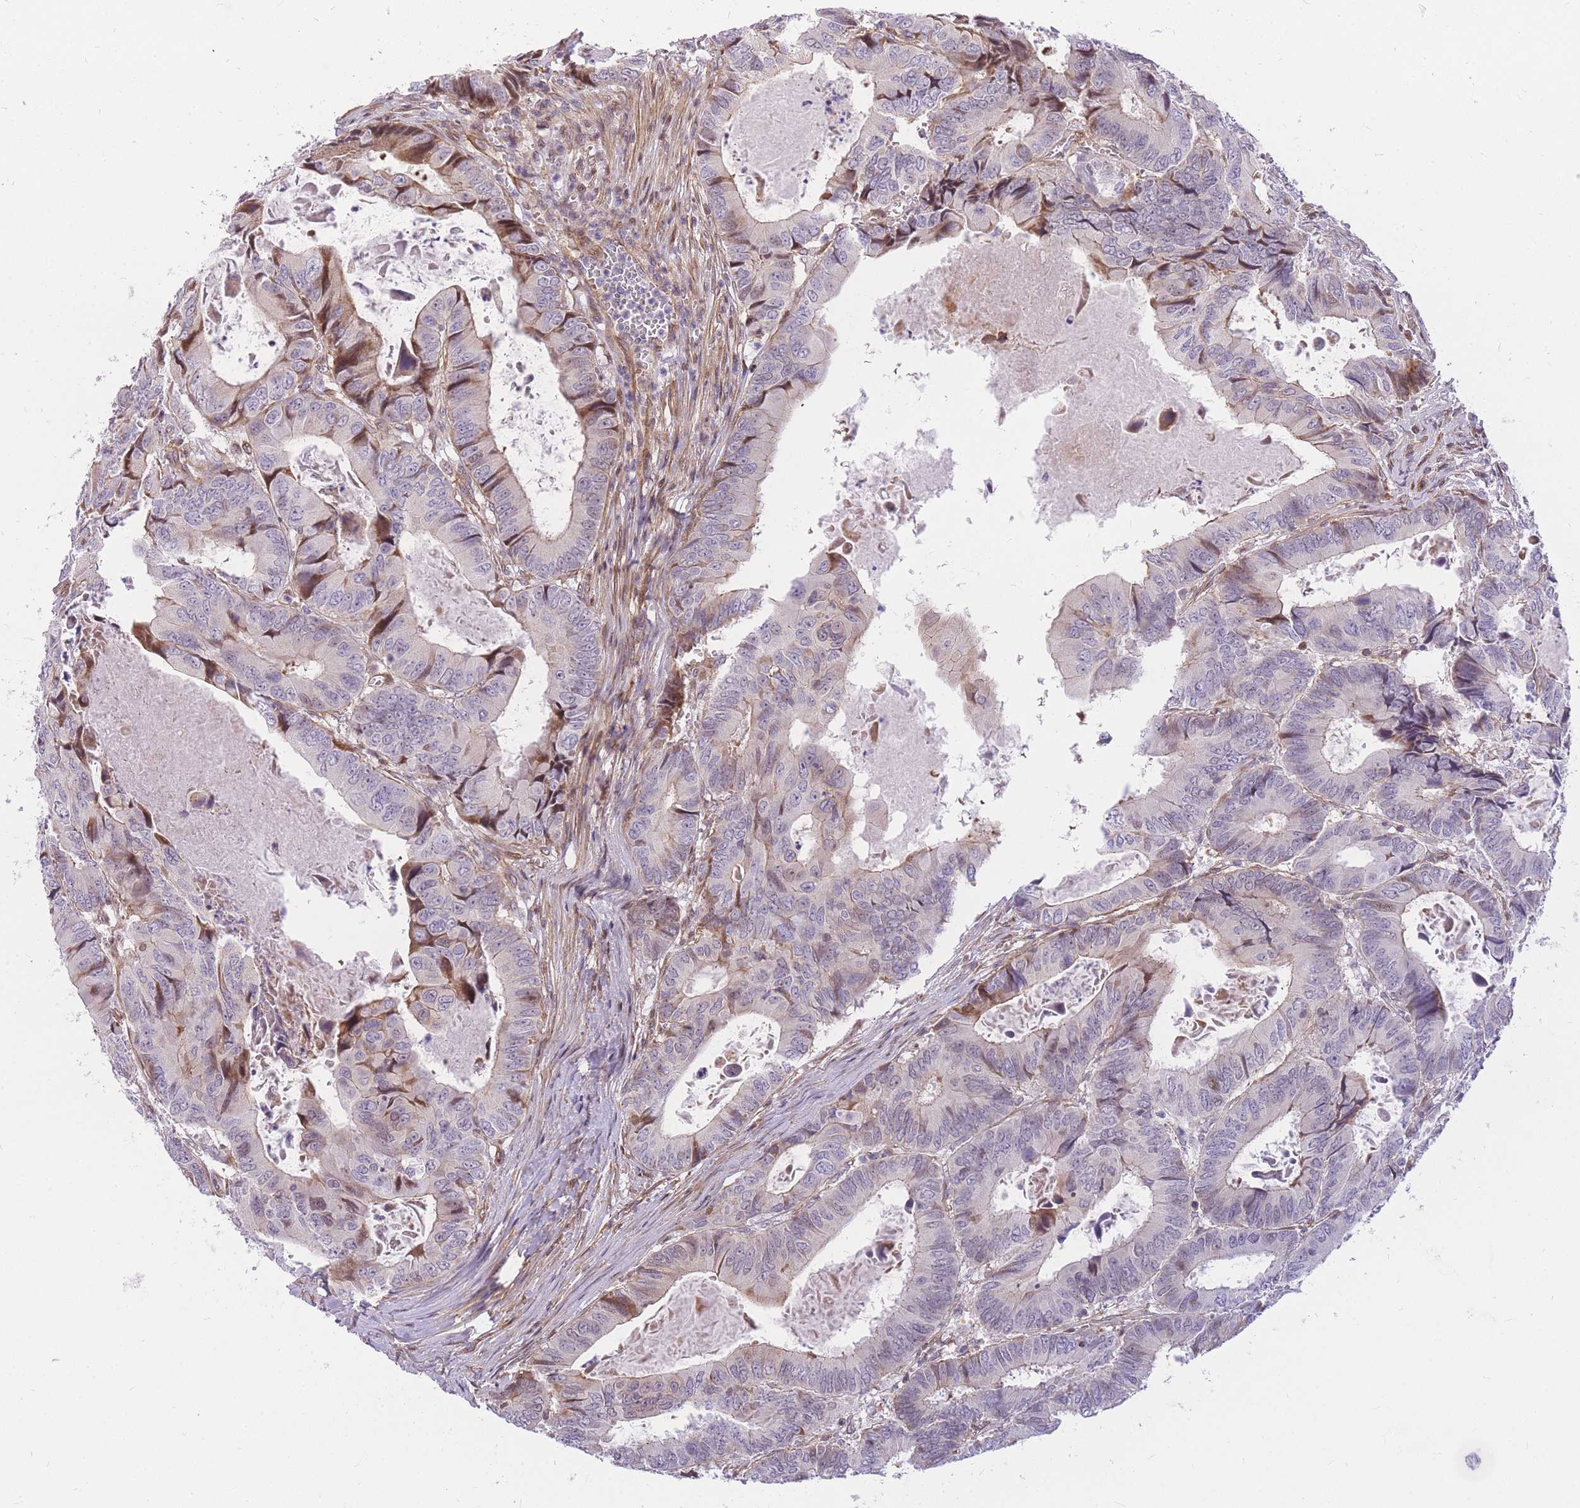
{"staining": {"intensity": "moderate", "quantity": "<25%", "location": "cytoplasmic/membranous,nuclear"}, "tissue": "colorectal cancer", "cell_type": "Tumor cells", "image_type": "cancer", "snomed": [{"axis": "morphology", "description": "Adenocarcinoma, NOS"}, {"axis": "topography", "description": "Colon"}], "caption": "Tumor cells reveal low levels of moderate cytoplasmic/membranous and nuclear positivity in about <25% of cells in human colorectal adenocarcinoma. Nuclei are stained in blue.", "gene": "S100PBP", "patient": {"sex": "male", "age": 85}}